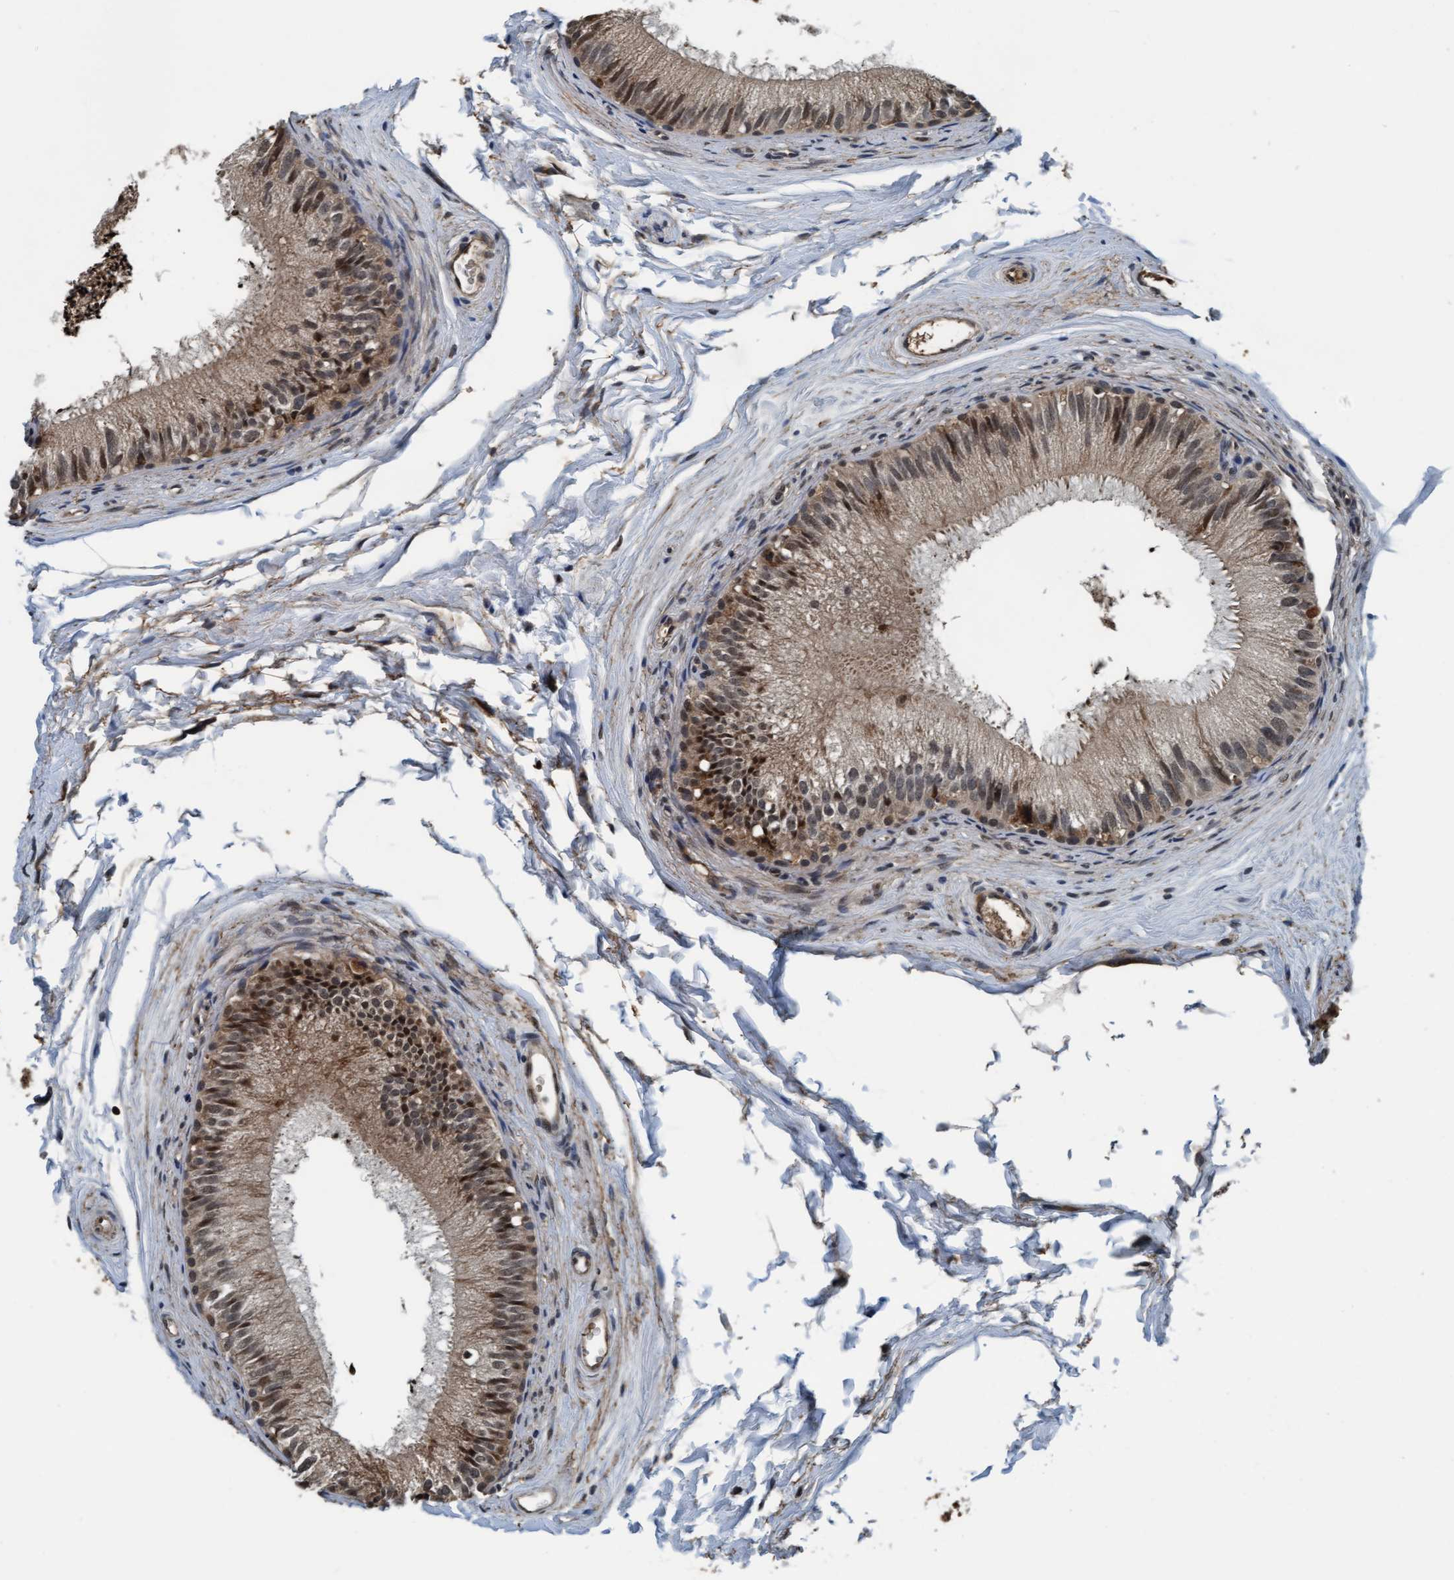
{"staining": {"intensity": "moderate", "quantity": ">75%", "location": "cytoplasmic/membranous,nuclear"}, "tissue": "epididymis", "cell_type": "Glandular cells", "image_type": "normal", "snomed": [{"axis": "morphology", "description": "Normal tissue, NOS"}, {"axis": "topography", "description": "Epididymis"}], "caption": "The photomicrograph exhibits immunohistochemical staining of benign epididymis. There is moderate cytoplasmic/membranous,nuclear positivity is present in about >75% of glandular cells.", "gene": "WASF1", "patient": {"sex": "male", "age": 56}}